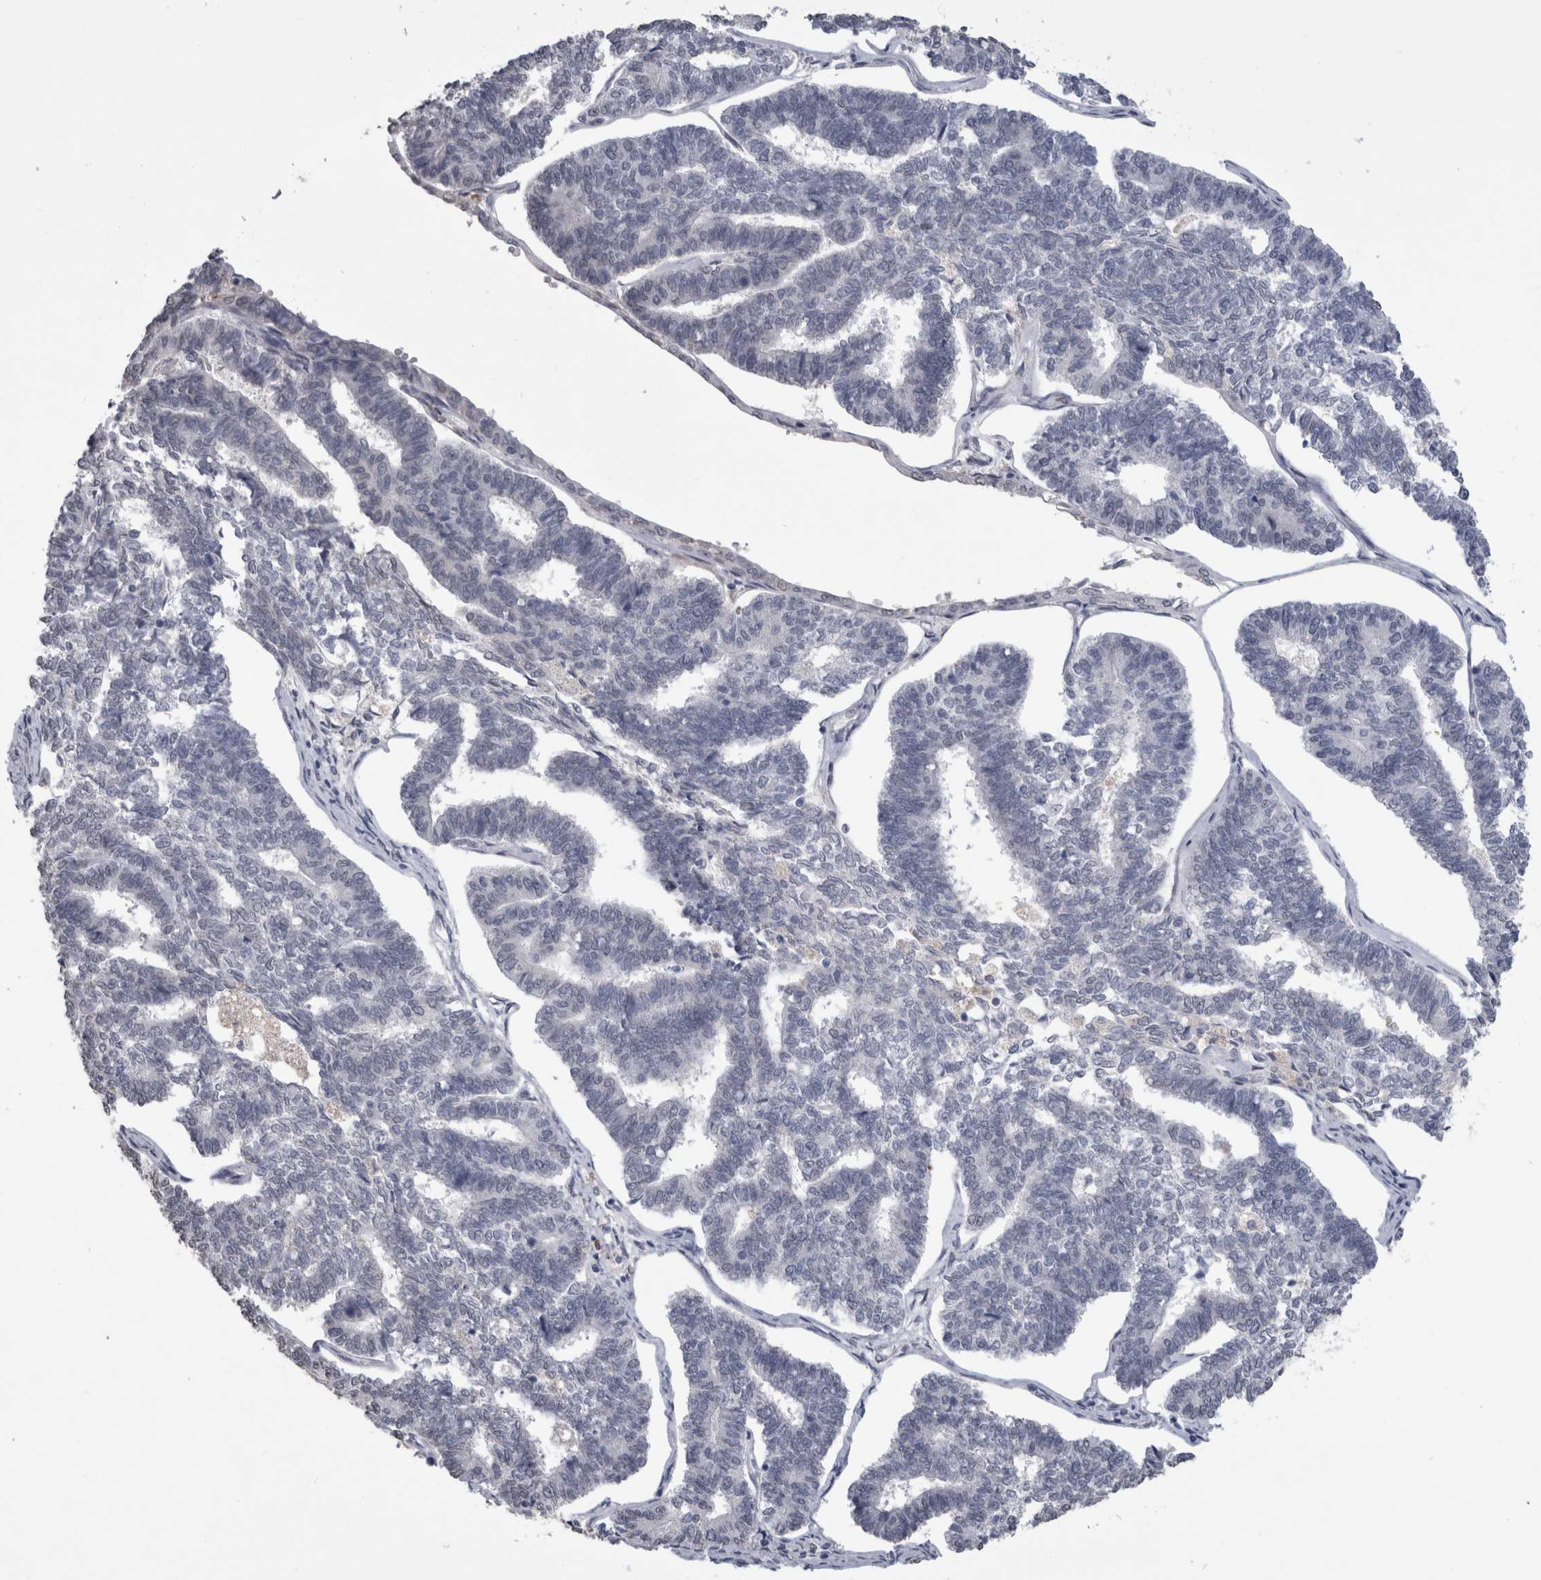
{"staining": {"intensity": "negative", "quantity": "none", "location": "none"}, "tissue": "endometrial cancer", "cell_type": "Tumor cells", "image_type": "cancer", "snomed": [{"axis": "morphology", "description": "Adenocarcinoma, NOS"}, {"axis": "topography", "description": "Endometrium"}], "caption": "Immunohistochemical staining of human endometrial cancer shows no significant staining in tumor cells.", "gene": "PAX5", "patient": {"sex": "female", "age": 70}}